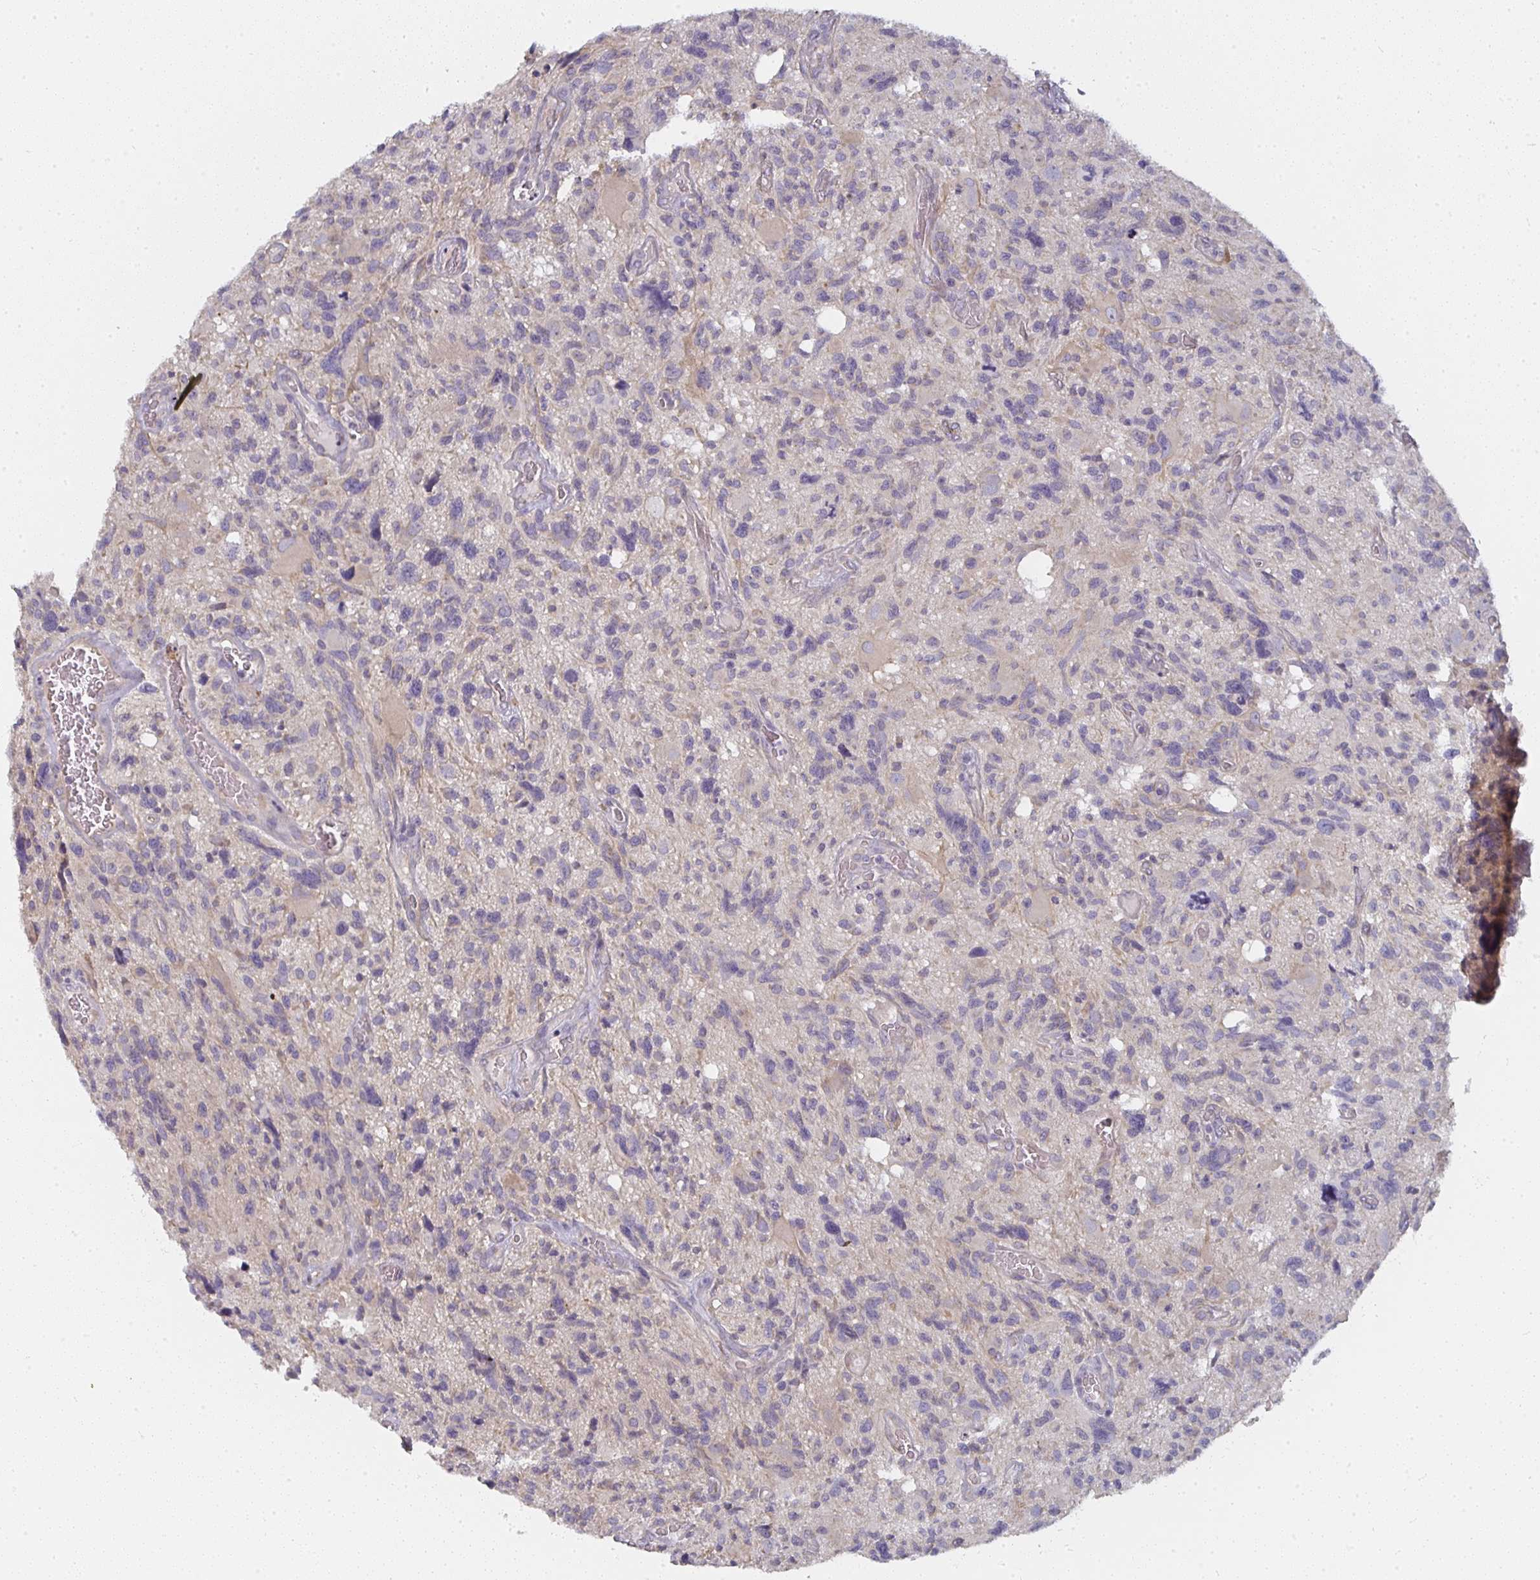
{"staining": {"intensity": "negative", "quantity": "none", "location": "none"}, "tissue": "glioma", "cell_type": "Tumor cells", "image_type": "cancer", "snomed": [{"axis": "morphology", "description": "Glioma, malignant, High grade"}, {"axis": "topography", "description": "Brain"}], "caption": "Immunohistochemistry of human glioma exhibits no positivity in tumor cells.", "gene": "CTHRC1", "patient": {"sex": "male", "age": 49}}